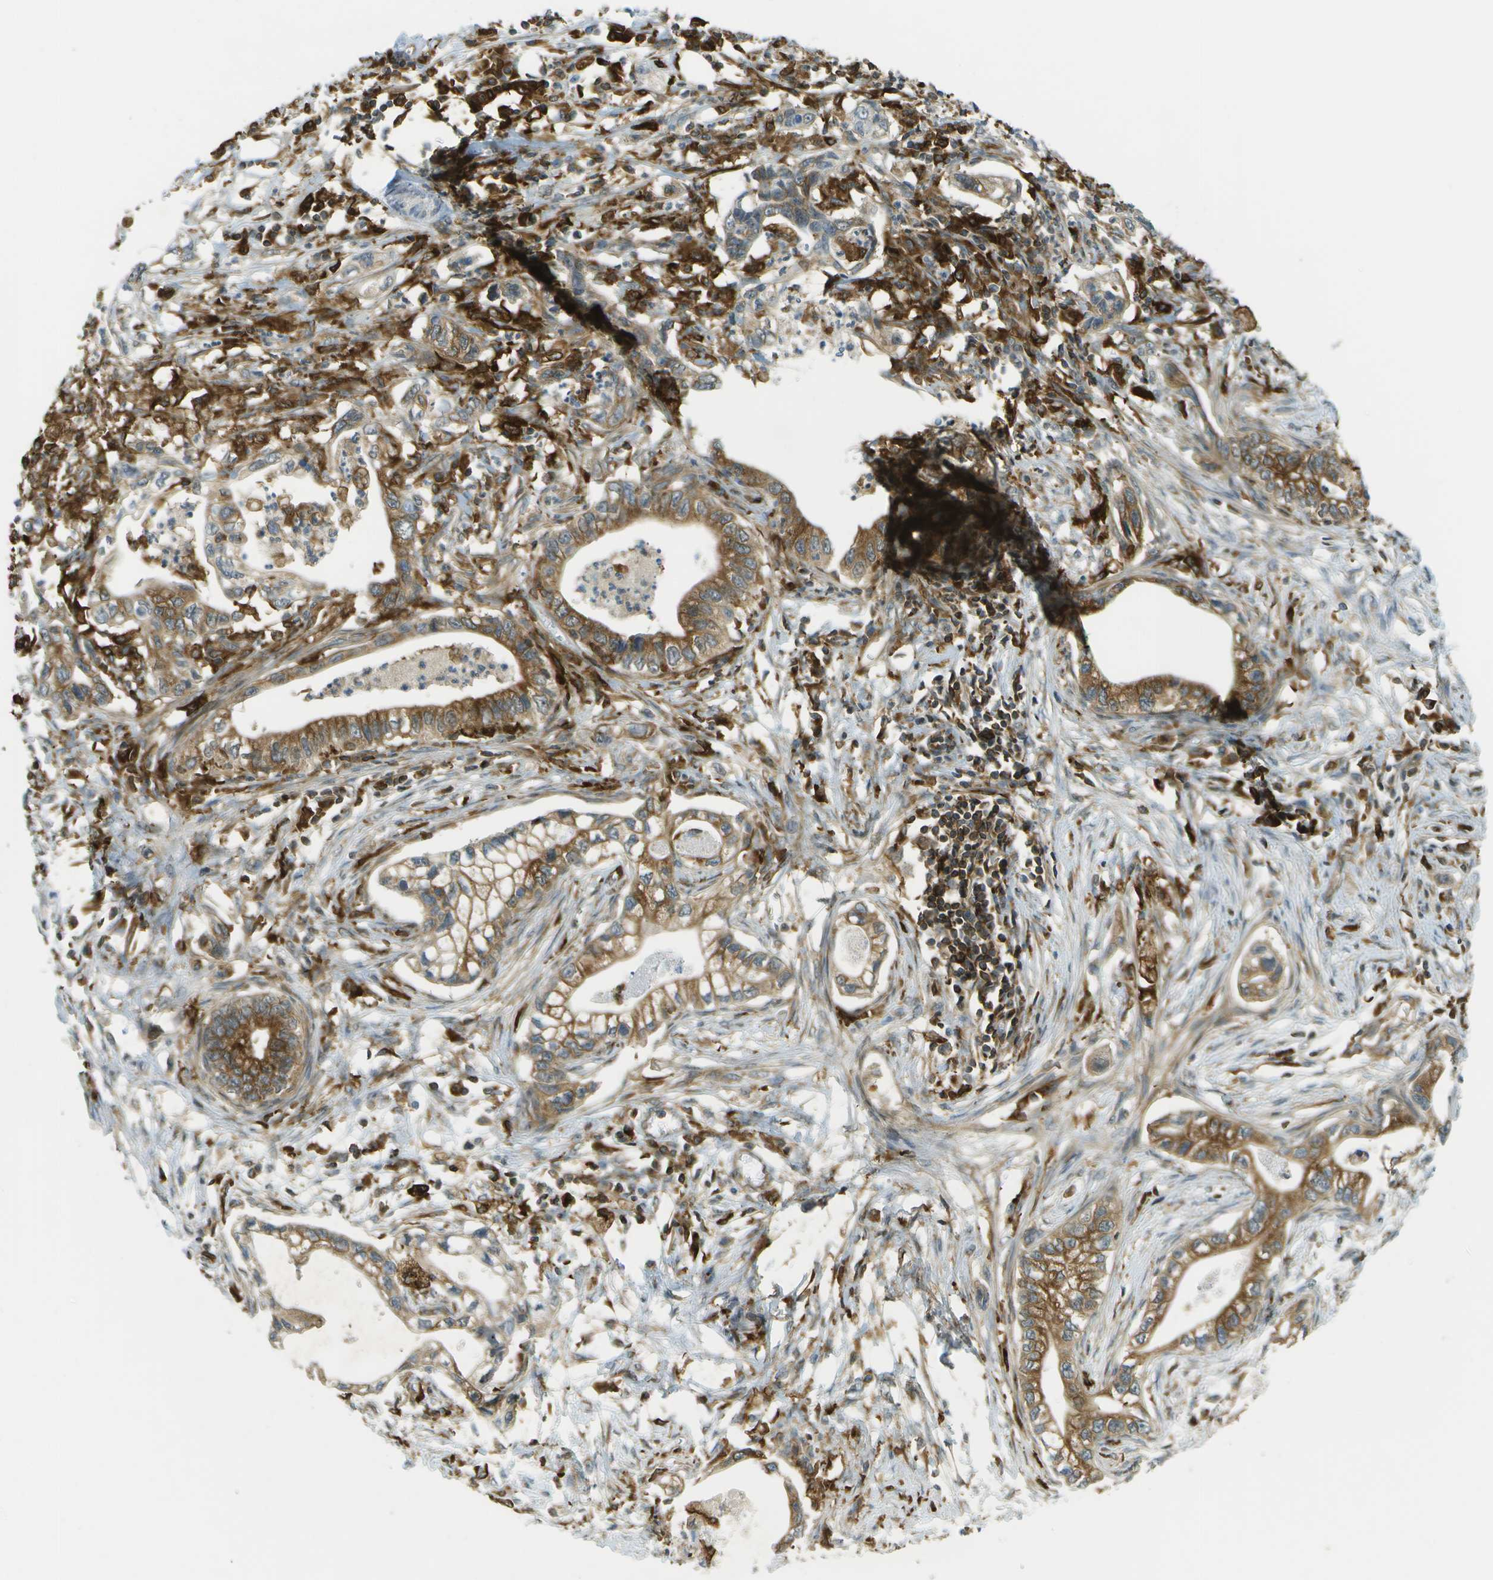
{"staining": {"intensity": "strong", "quantity": "25%-75%", "location": "cytoplasmic/membranous"}, "tissue": "pancreatic cancer", "cell_type": "Tumor cells", "image_type": "cancer", "snomed": [{"axis": "morphology", "description": "Adenocarcinoma, NOS"}, {"axis": "topography", "description": "Pancreas"}], "caption": "An IHC histopathology image of neoplastic tissue is shown. Protein staining in brown highlights strong cytoplasmic/membranous positivity in pancreatic cancer (adenocarcinoma) within tumor cells. (IHC, brightfield microscopy, high magnification).", "gene": "TMTC1", "patient": {"sex": "male", "age": 56}}